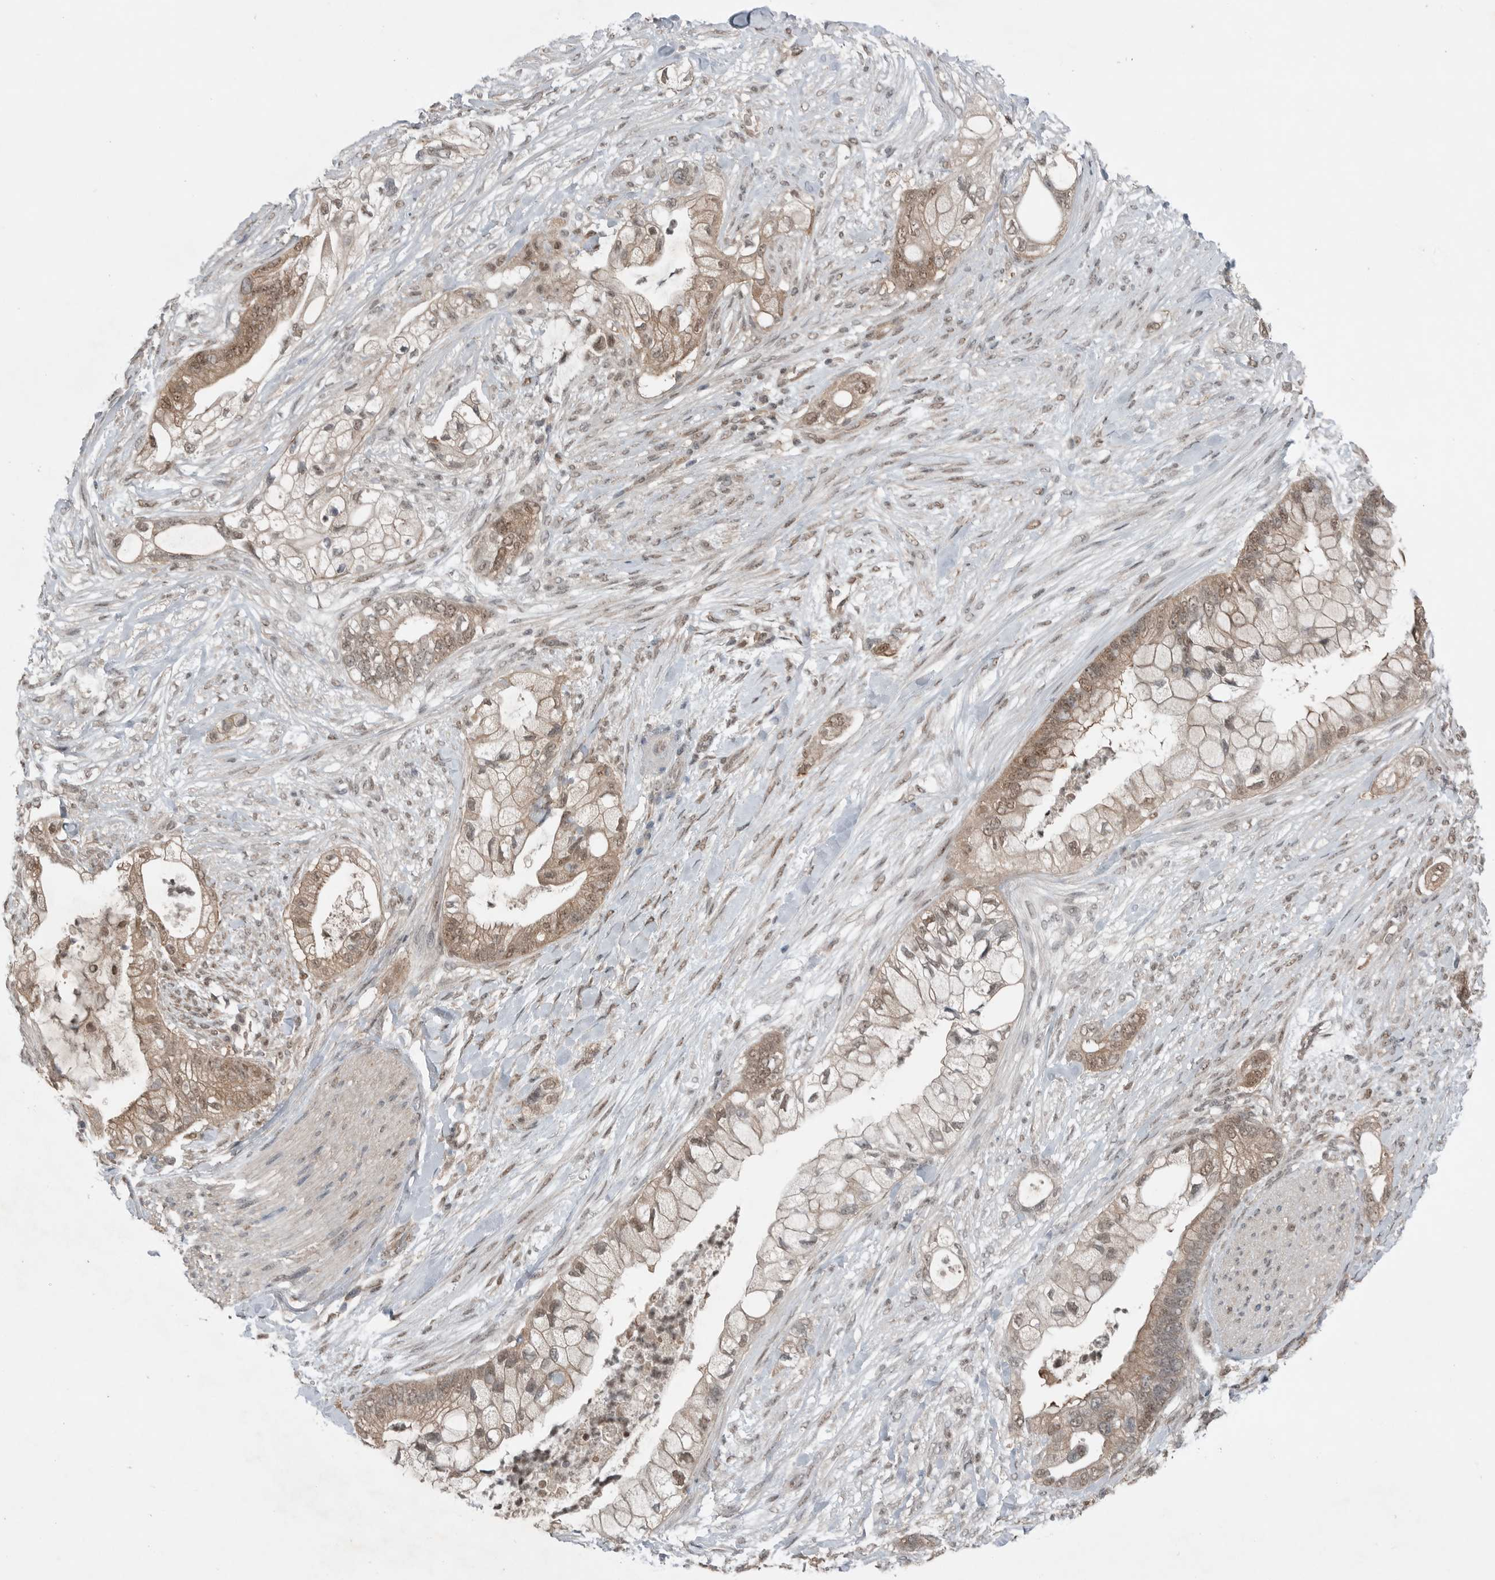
{"staining": {"intensity": "weak", "quantity": ">75%", "location": "cytoplasmic/membranous,nuclear"}, "tissue": "pancreatic cancer", "cell_type": "Tumor cells", "image_type": "cancer", "snomed": [{"axis": "morphology", "description": "Adenocarcinoma, NOS"}, {"axis": "topography", "description": "Pancreas"}], "caption": "Tumor cells show low levels of weak cytoplasmic/membranous and nuclear positivity in approximately >75% of cells in pancreatic adenocarcinoma.", "gene": "MFAP3L", "patient": {"sex": "male", "age": 53}}